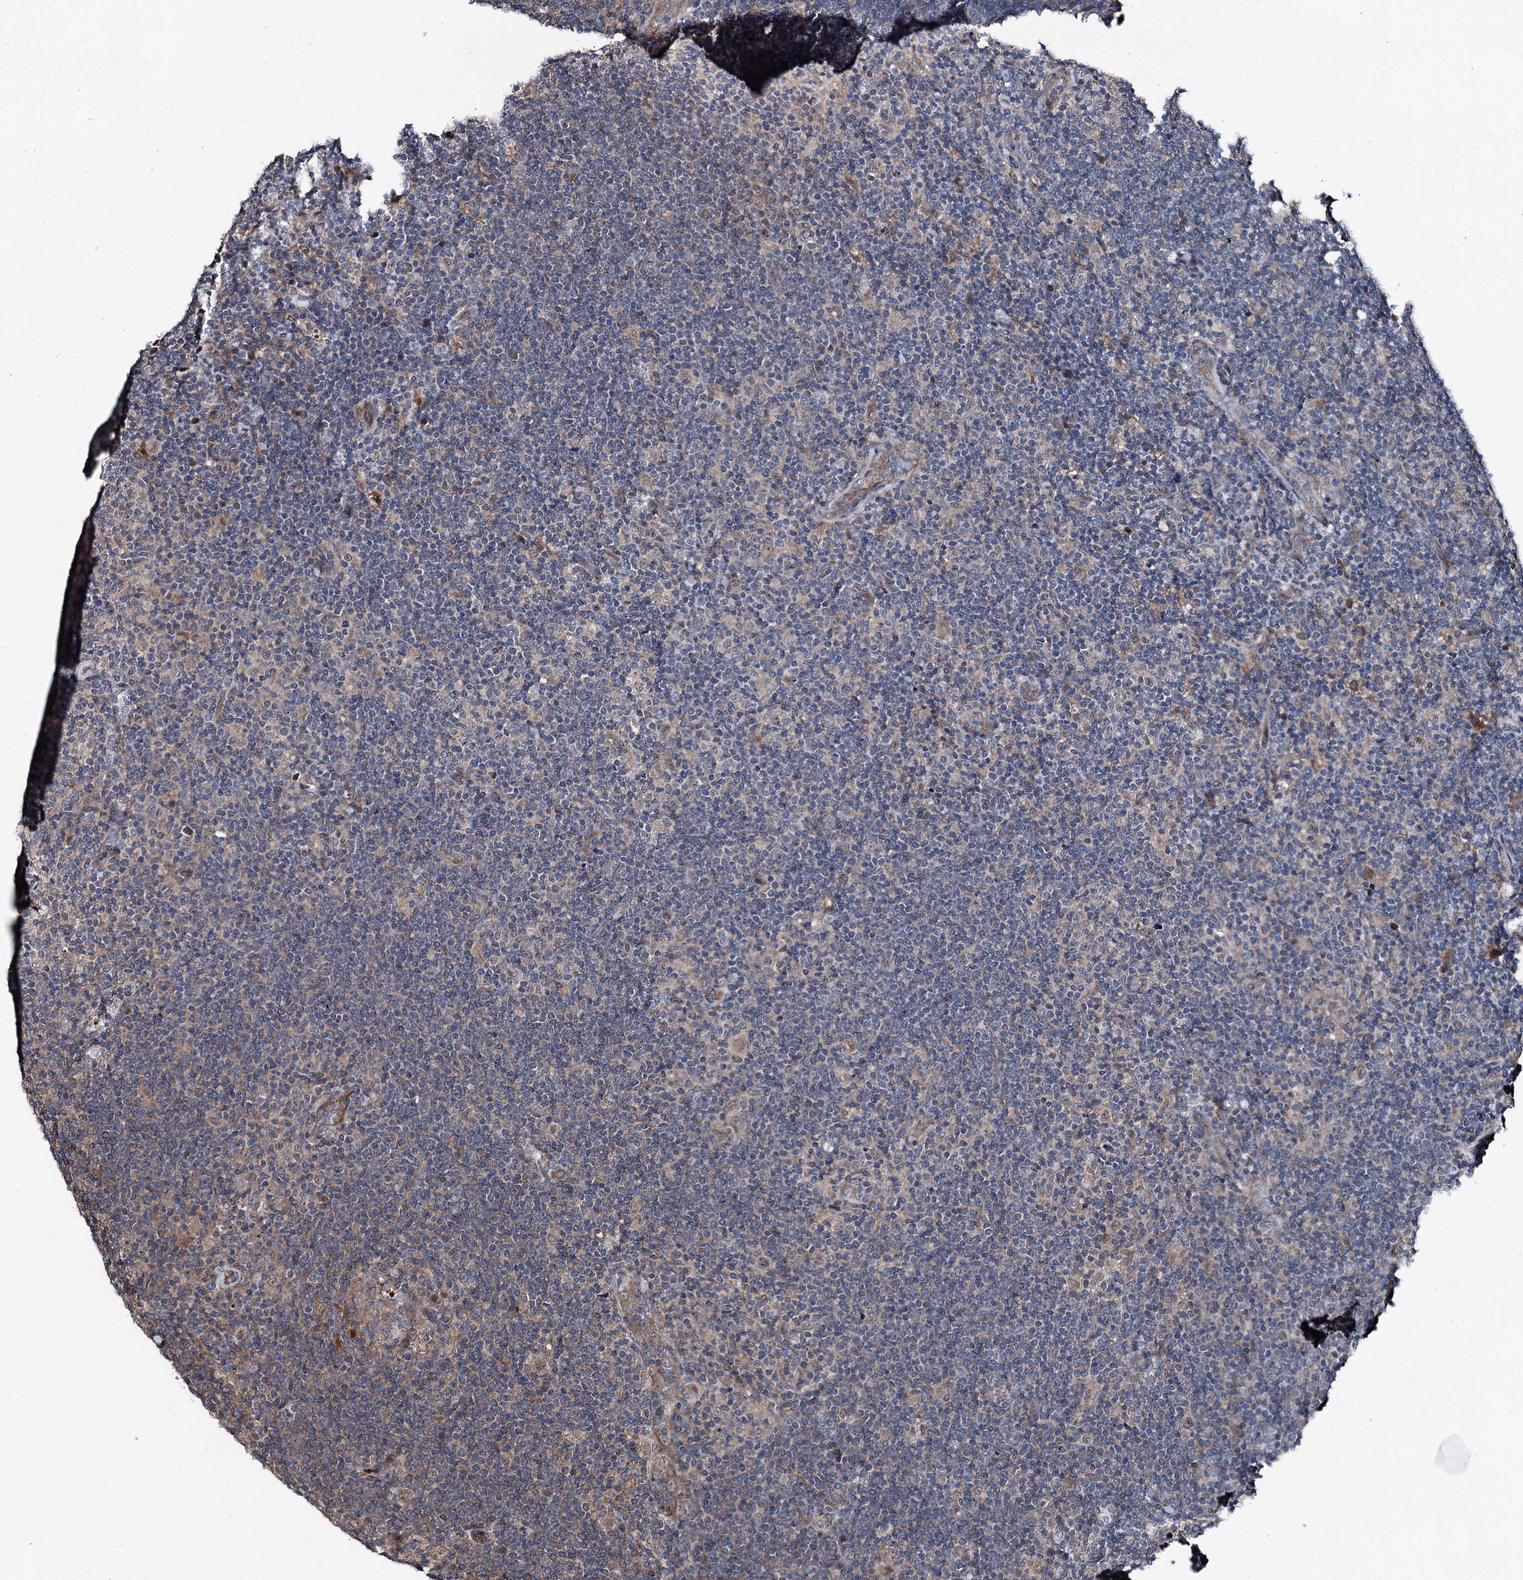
{"staining": {"intensity": "negative", "quantity": "none", "location": "none"}, "tissue": "lymphoma", "cell_type": "Tumor cells", "image_type": "cancer", "snomed": [{"axis": "morphology", "description": "Hodgkin's disease, NOS"}, {"axis": "topography", "description": "Lymph node"}], "caption": "Immunohistochemistry (IHC) of human lymphoma reveals no staining in tumor cells.", "gene": "PSMD13", "patient": {"sex": "female", "age": 57}}